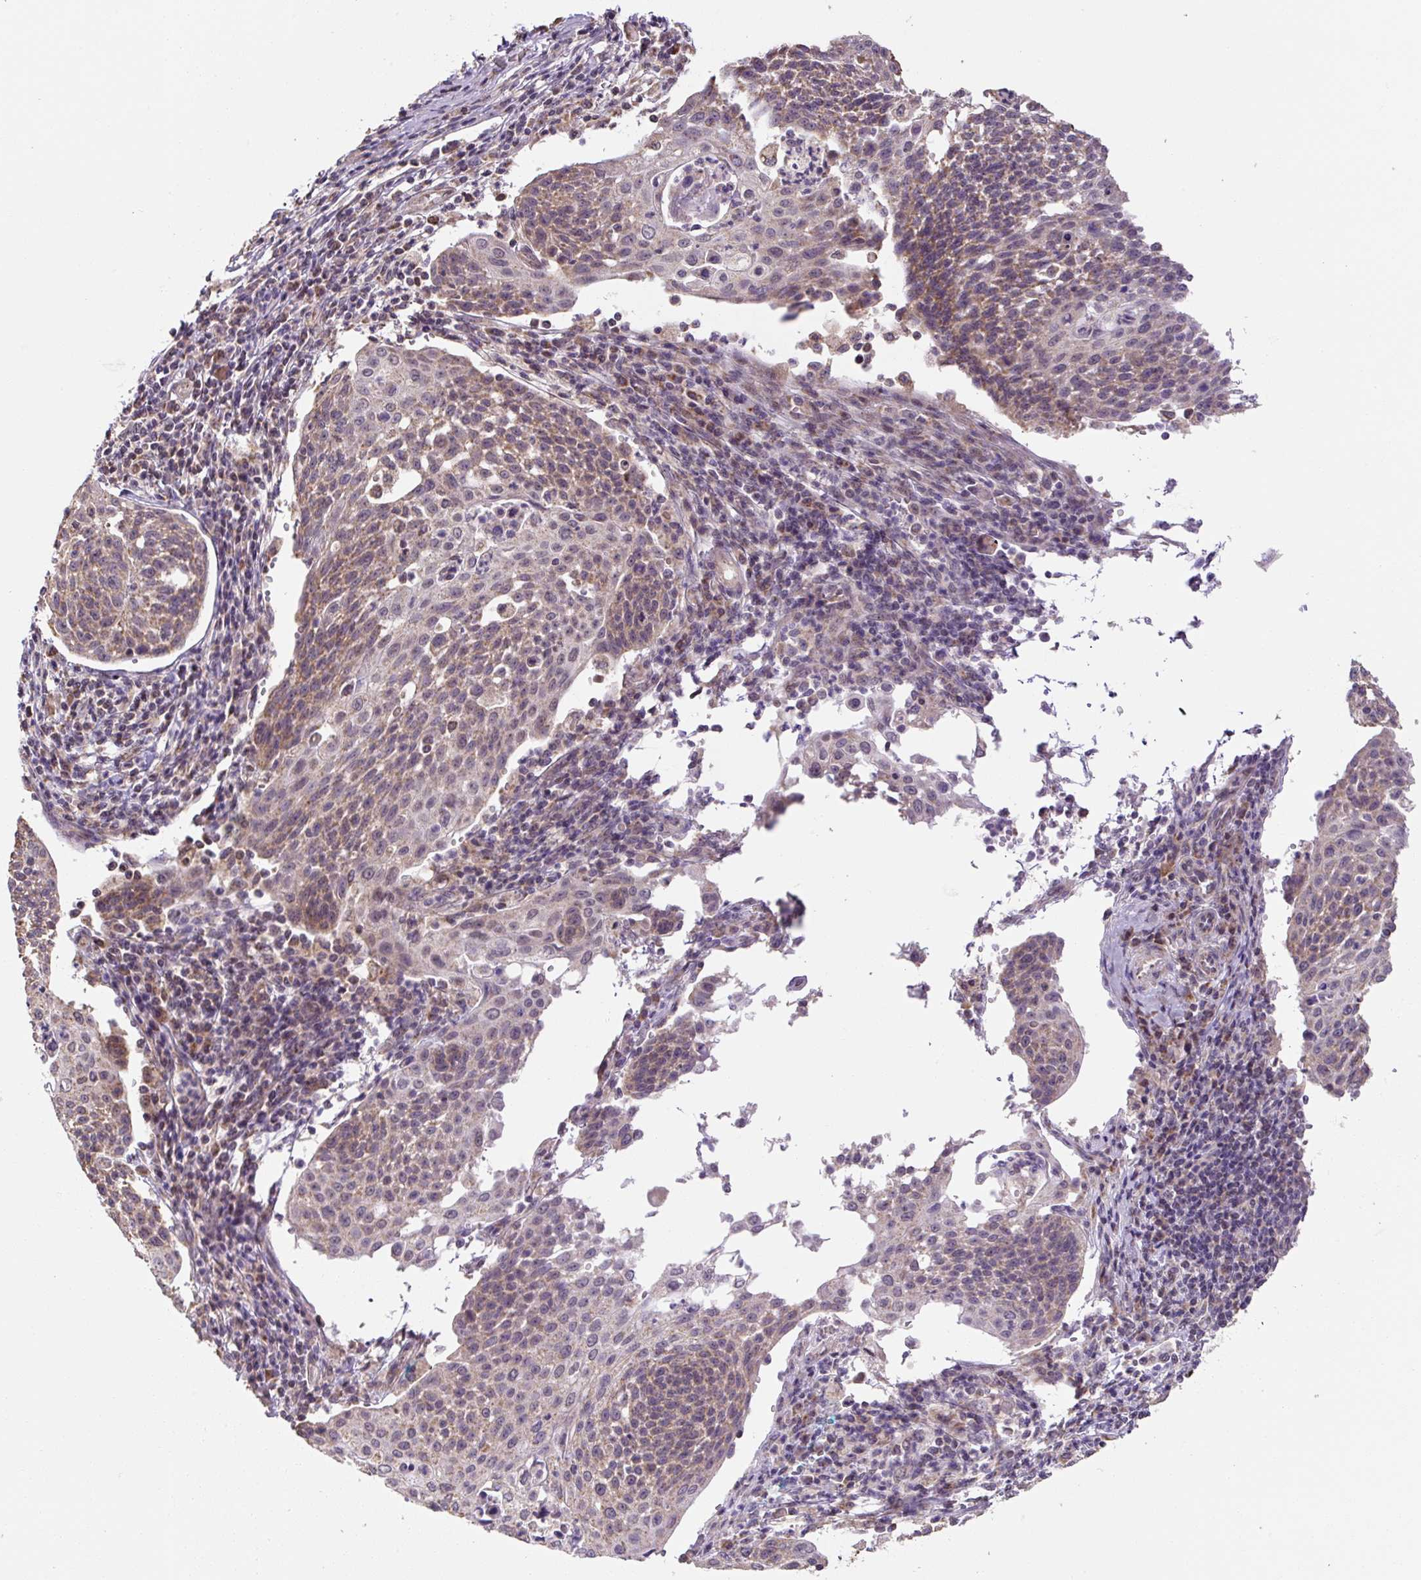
{"staining": {"intensity": "weak", "quantity": "25%-75%", "location": "cytoplasmic/membranous"}, "tissue": "cervical cancer", "cell_type": "Tumor cells", "image_type": "cancer", "snomed": [{"axis": "morphology", "description": "Squamous cell carcinoma, NOS"}, {"axis": "topography", "description": "Cervix"}], "caption": "Immunohistochemistry (IHC) of cervical cancer (squamous cell carcinoma) shows low levels of weak cytoplasmic/membranous expression in approximately 25%-75% of tumor cells.", "gene": "MFSD9", "patient": {"sex": "female", "age": 34}}